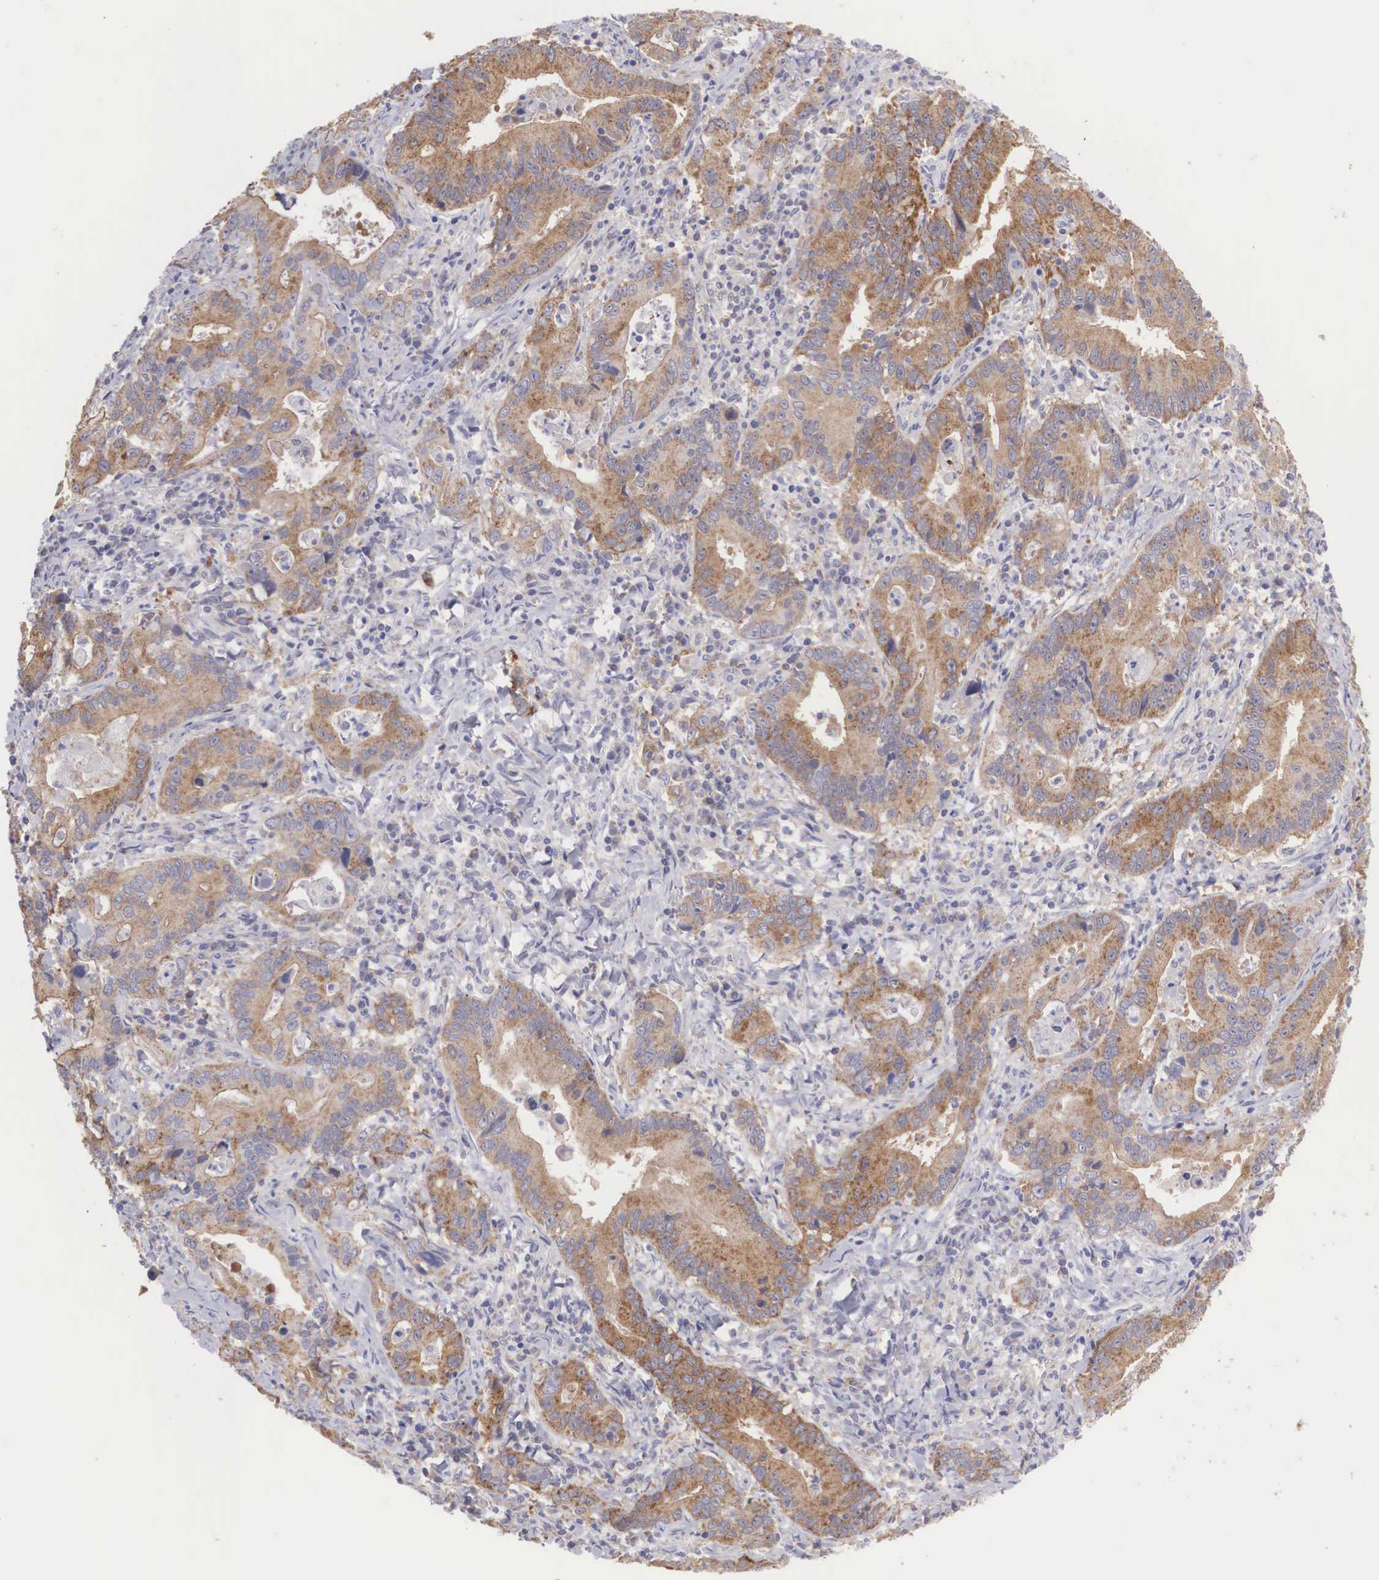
{"staining": {"intensity": "strong", "quantity": ">75%", "location": "cytoplasmic/membranous"}, "tissue": "stomach cancer", "cell_type": "Tumor cells", "image_type": "cancer", "snomed": [{"axis": "morphology", "description": "Adenocarcinoma, NOS"}, {"axis": "topography", "description": "Stomach, upper"}], "caption": "Adenocarcinoma (stomach) stained with a protein marker shows strong staining in tumor cells.", "gene": "TXLNG", "patient": {"sex": "male", "age": 63}}